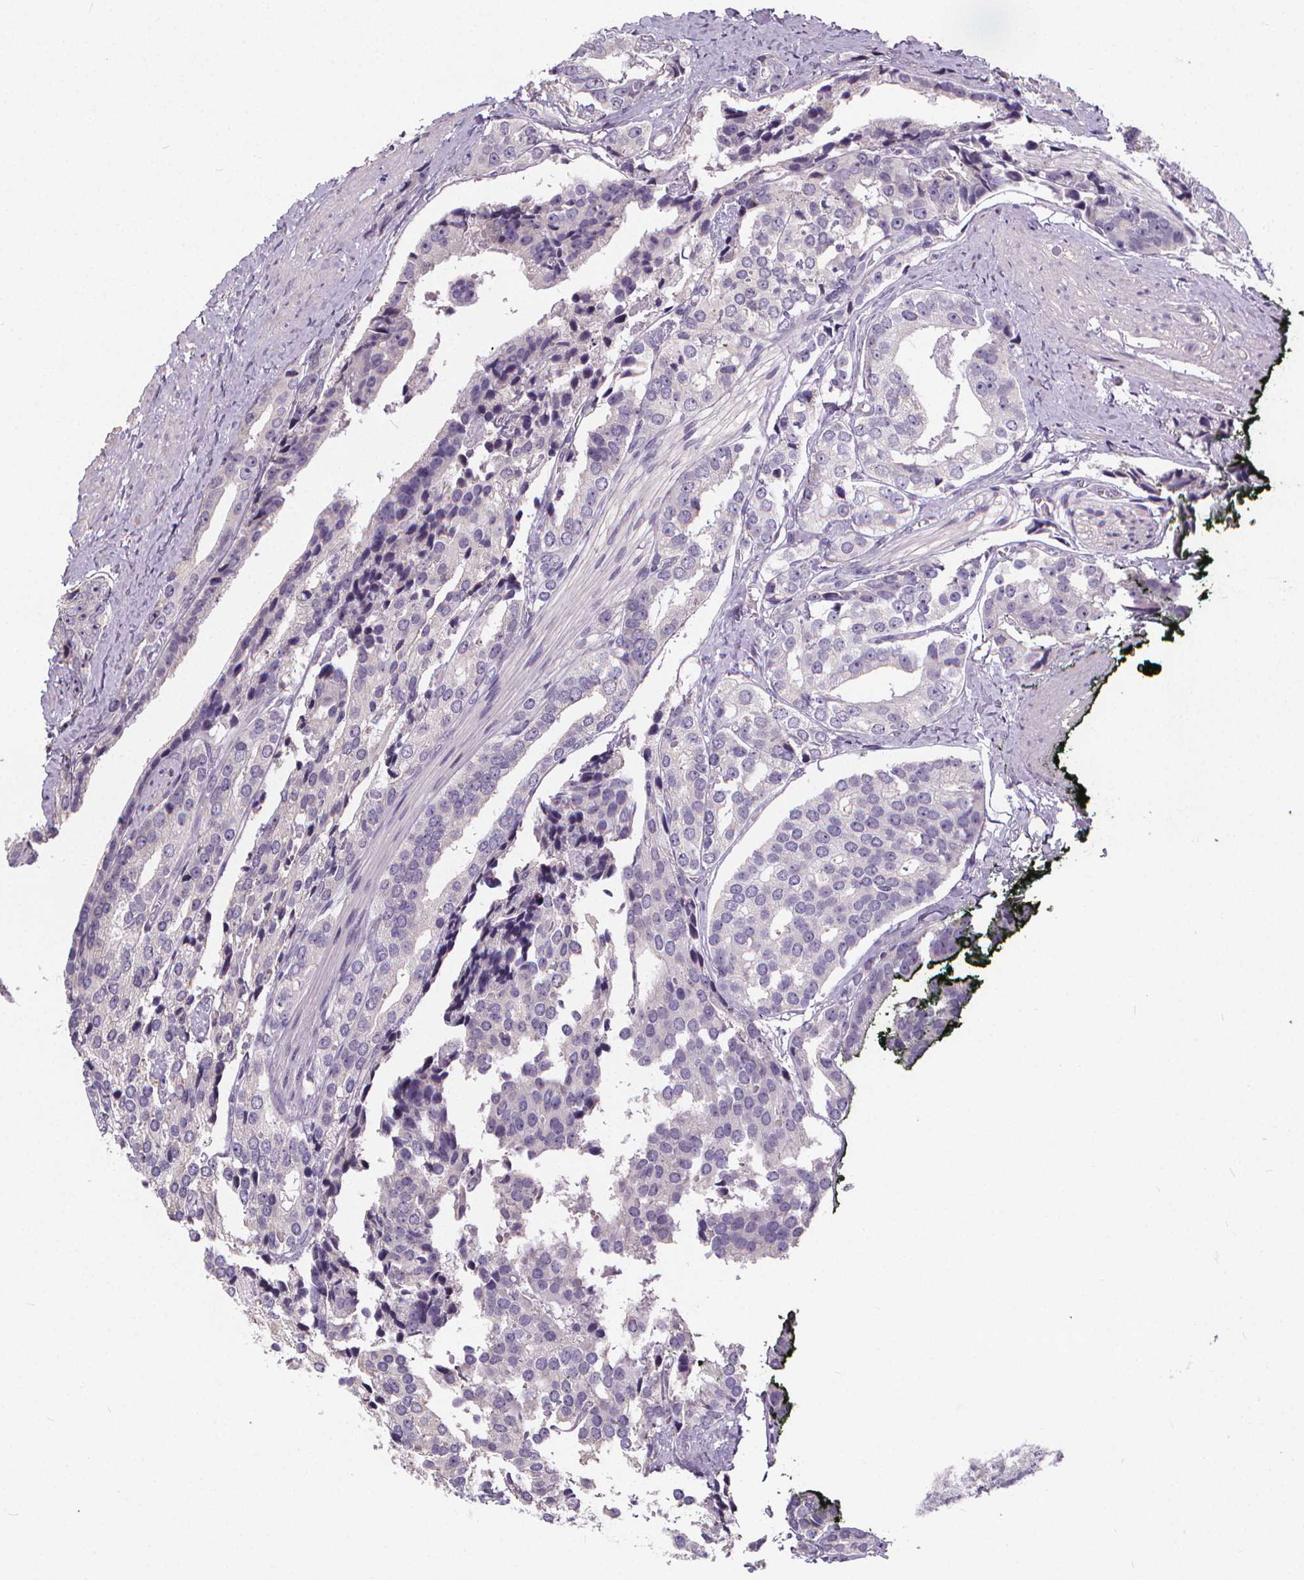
{"staining": {"intensity": "negative", "quantity": "none", "location": "none"}, "tissue": "prostate cancer", "cell_type": "Tumor cells", "image_type": "cancer", "snomed": [{"axis": "morphology", "description": "Adenocarcinoma, High grade"}, {"axis": "topography", "description": "Prostate"}], "caption": "This micrograph is of adenocarcinoma (high-grade) (prostate) stained with immunohistochemistry to label a protein in brown with the nuclei are counter-stained blue. There is no positivity in tumor cells.", "gene": "ATP6V1D", "patient": {"sex": "male", "age": 71}}